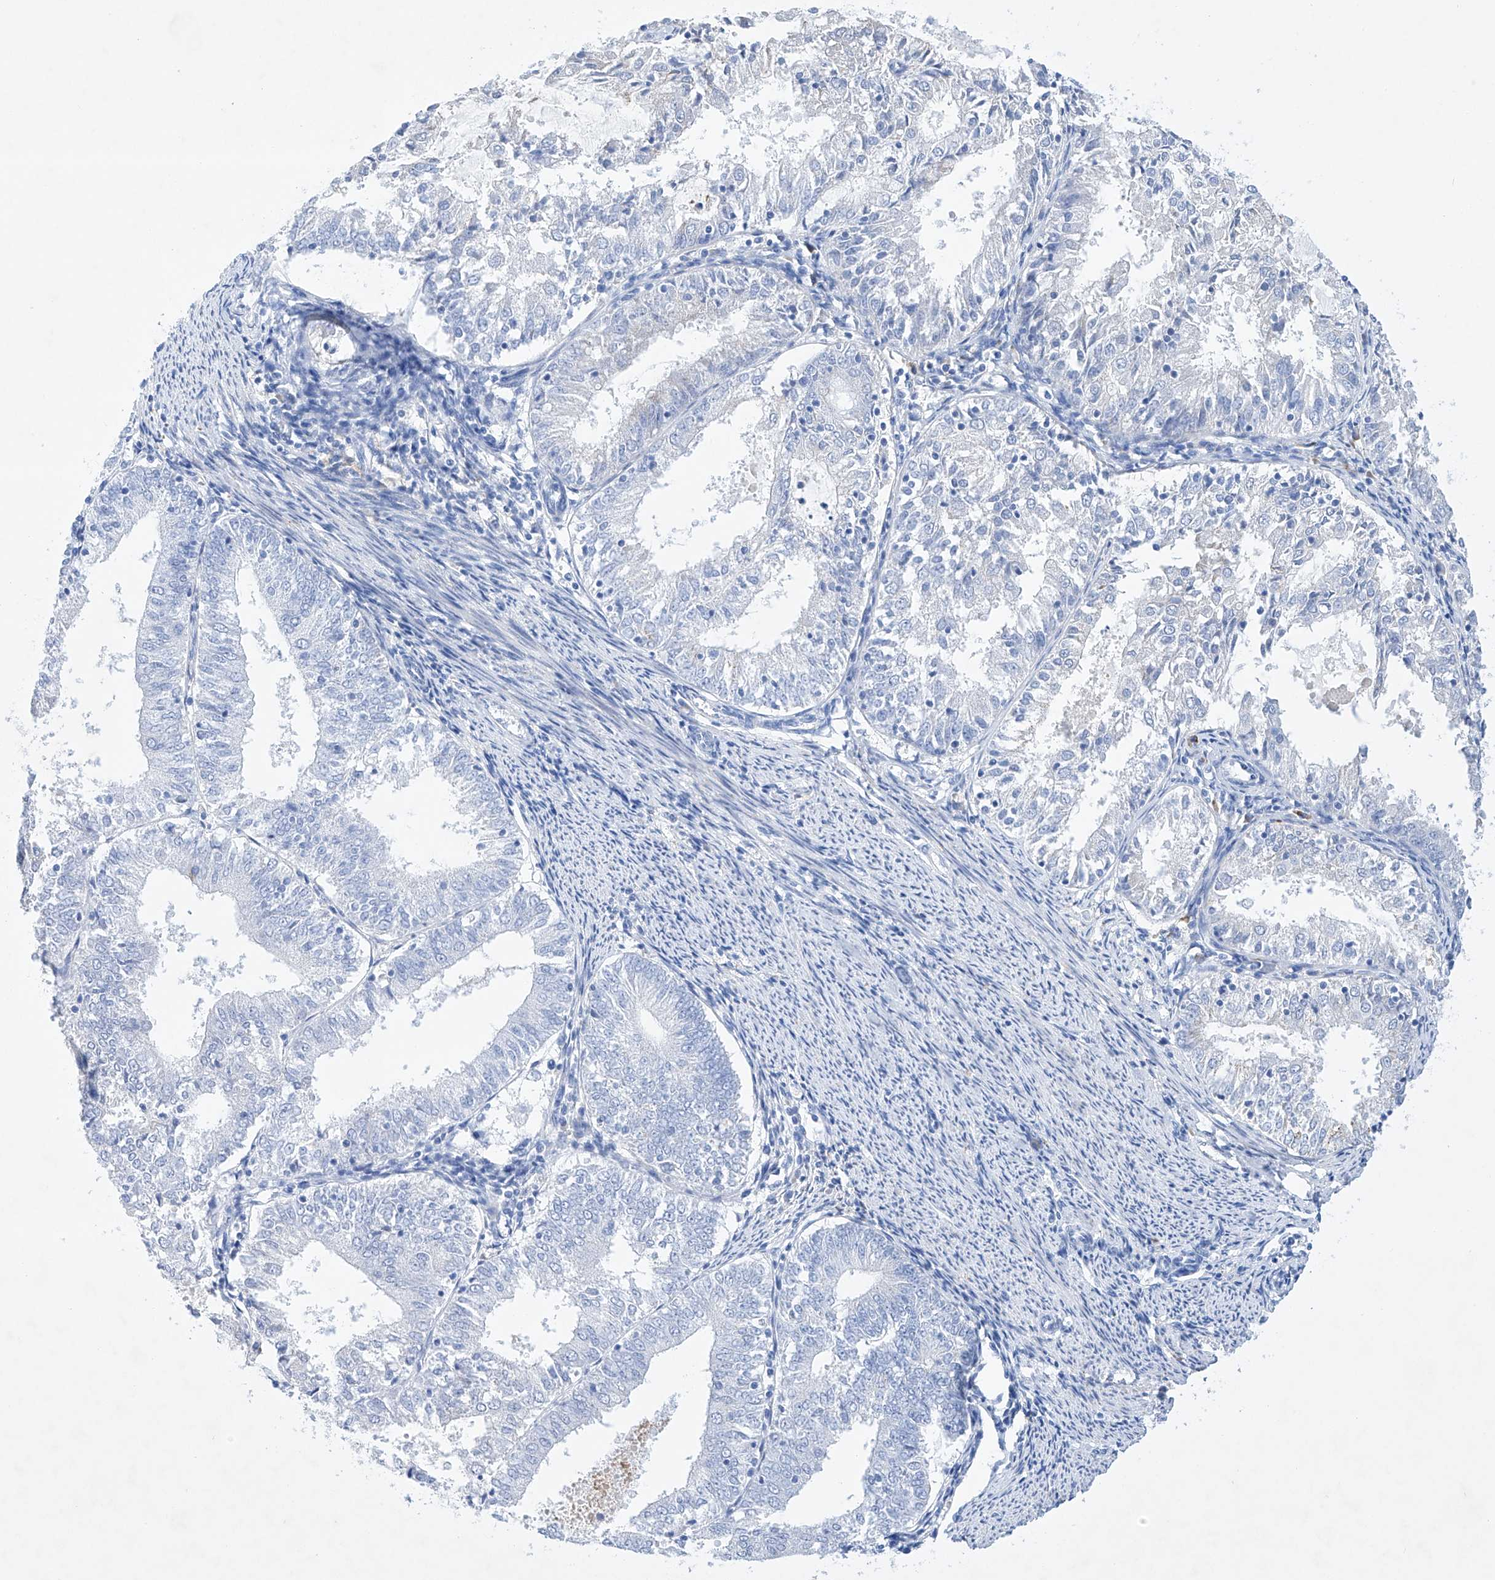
{"staining": {"intensity": "negative", "quantity": "none", "location": "none"}, "tissue": "endometrial cancer", "cell_type": "Tumor cells", "image_type": "cancer", "snomed": [{"axis": "morphology", "description": "Adenocarcinoma, NOS"}, {"axis": "topography", "description": "Endometrium"}], "caption": "Tumor cells are negative for brown protein staining in adenocarcinoma (endometrial). (Brightfield microscopy of DAB (3,3'-diaminobenzidine) immunohistochemistry at high magnification).", "gene": "LURAP1", "patient": {"sex": "female", "age": 57}}